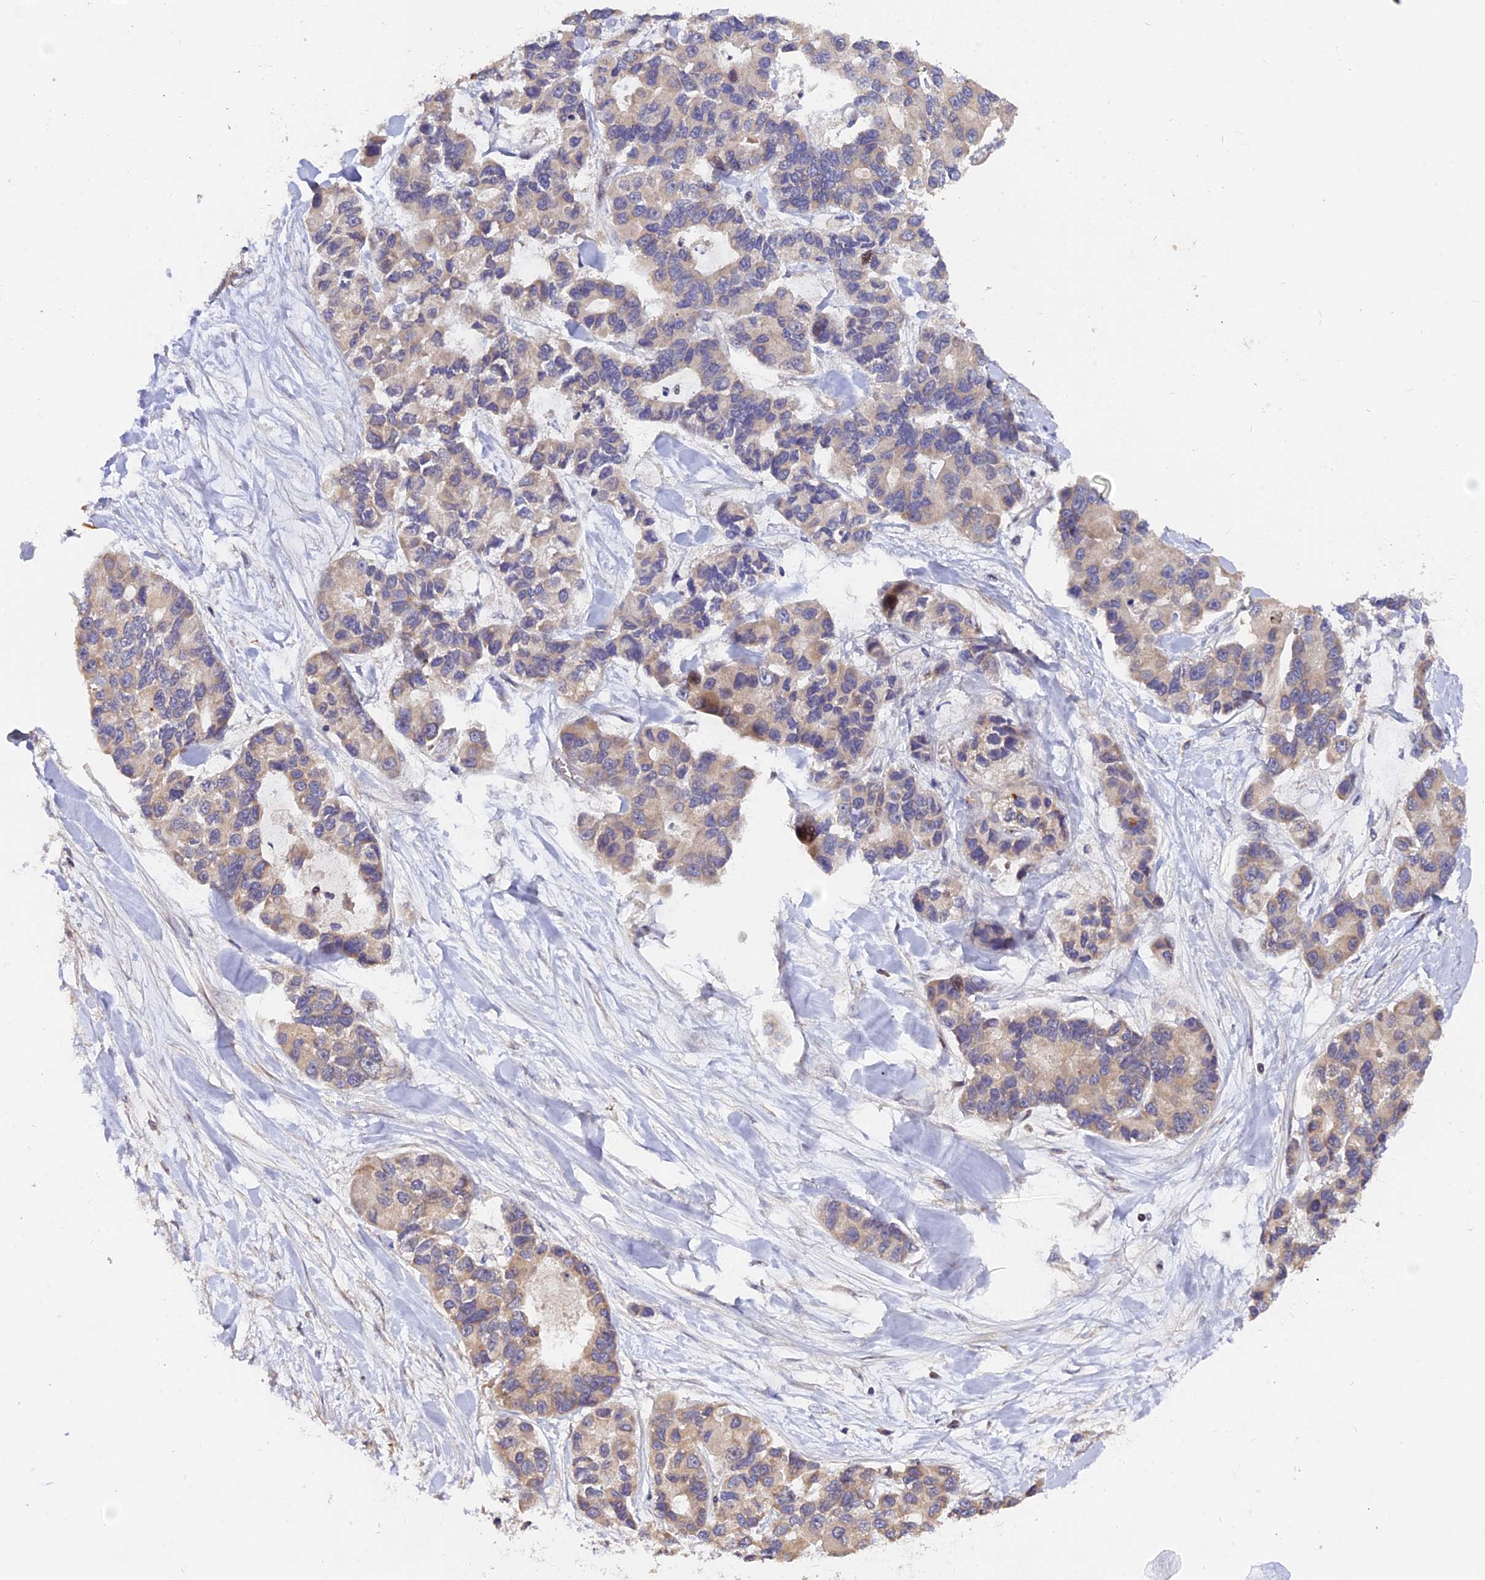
{"staining": {"intensity": "weak", "quantity": "<25%", "location": "cytoplasmic/membranous"}, "tissue": "lung cancer", "cell_type": "Tumor cells", "image_type": "cancer", "snomed": [{"axis": "morphology", "description": "Adenocarcinoma, NOS"}, {"axis": "topography", "description": "Lung"}], "caption": "Tumor cells are negative for brown protein staining in lung cancer.", "gene": "TRMT1", "patient": {"sex": "female", "age": 54}}